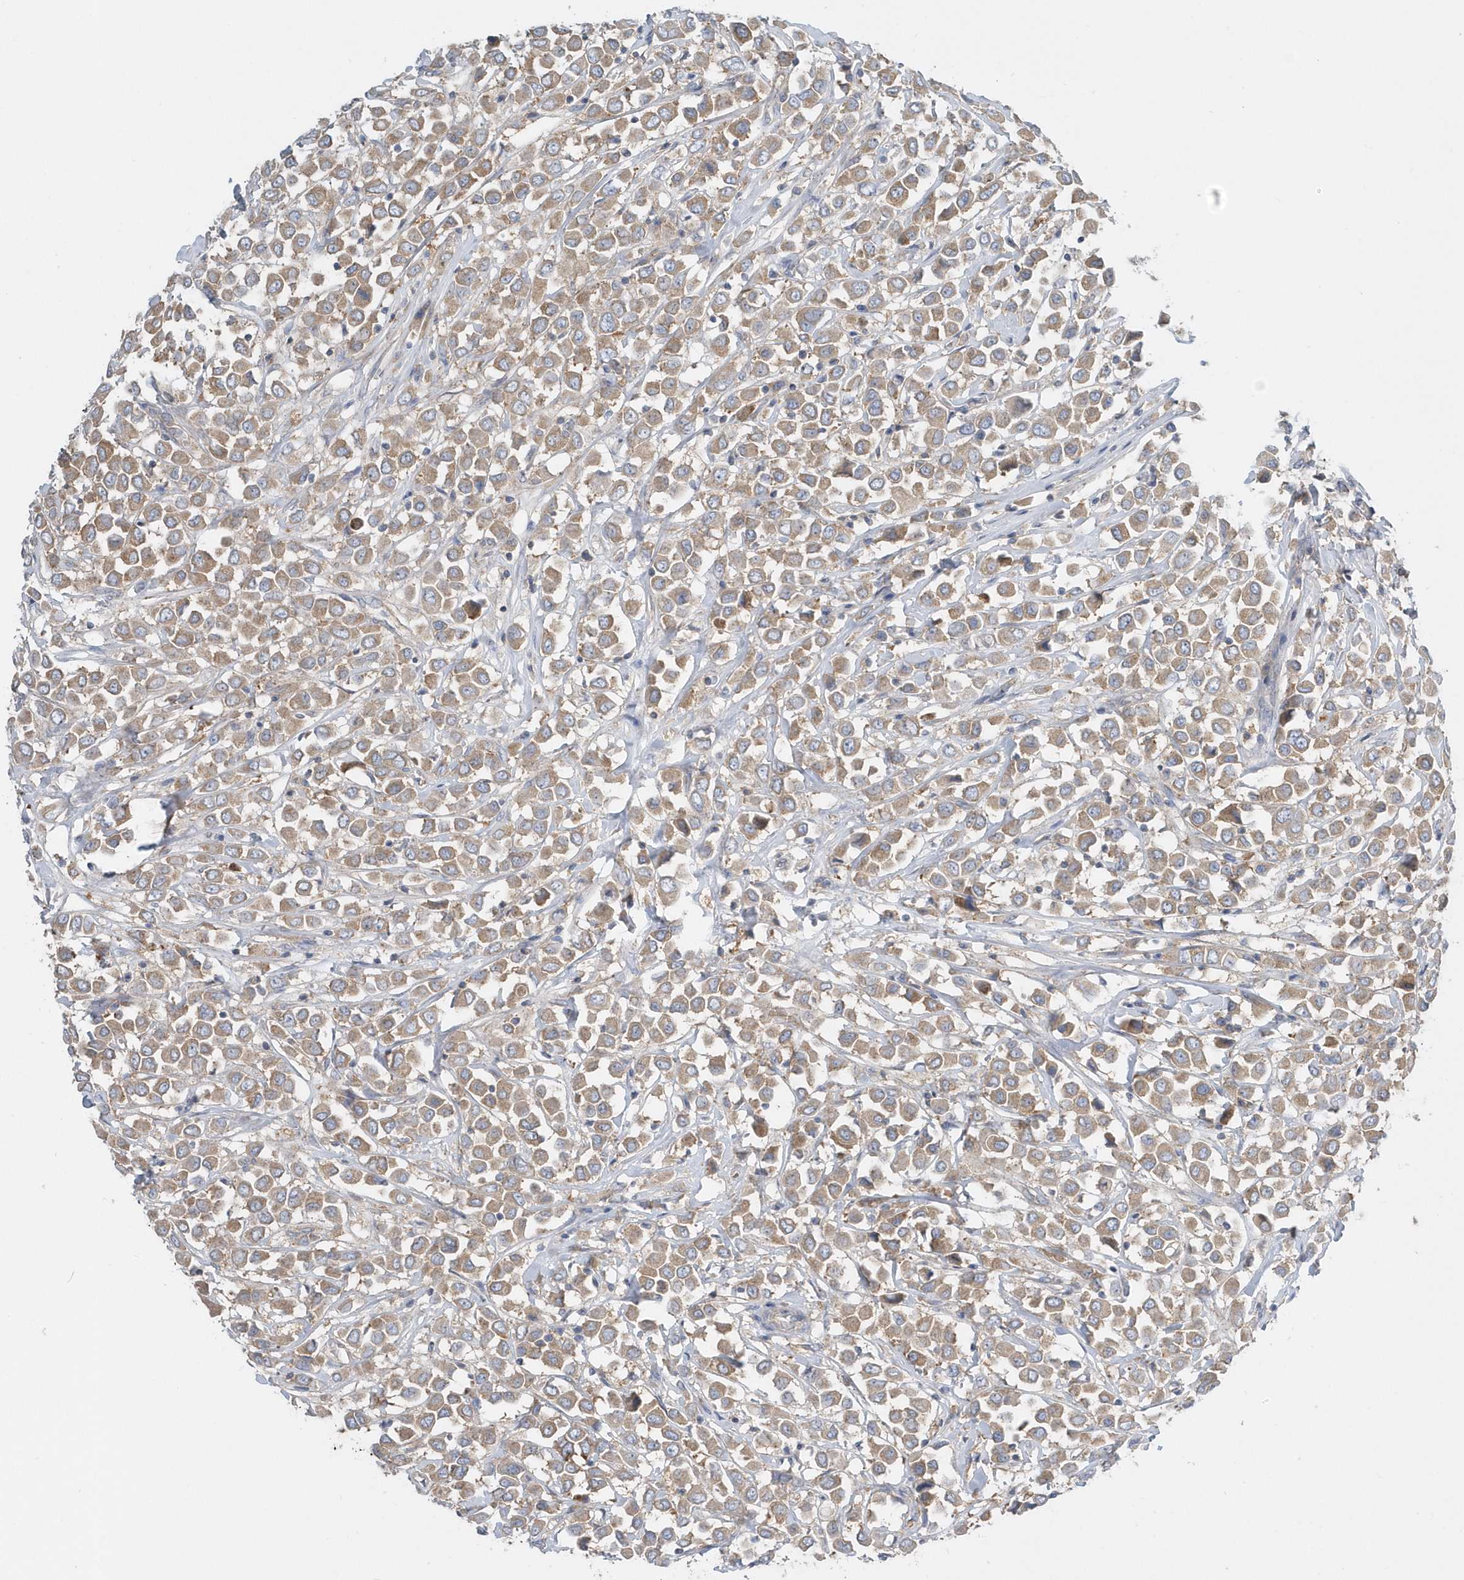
{"staining": {"intensity": "moderate", "quantity": ">75%", "location": "cytoplasmic/membranous"}, "tissue": "breast cancer", "cell_type": "Tumor cells", "image_type": "cancer", "snomed": [{"axis": "morphology", "description": "Duct carcinoma"}, {"axis": "topography", "description": "Breast"}], "caption": "Breast cancer stained with DAB (3,3'-diaminobenzidine) immunohistochemistry displays medium levels of moderate cytoplasmic/membranous expression in approximately >75% of tumor cells.", "gene": "EIF3C", "patient": {"sex": "female", "age": 61}}